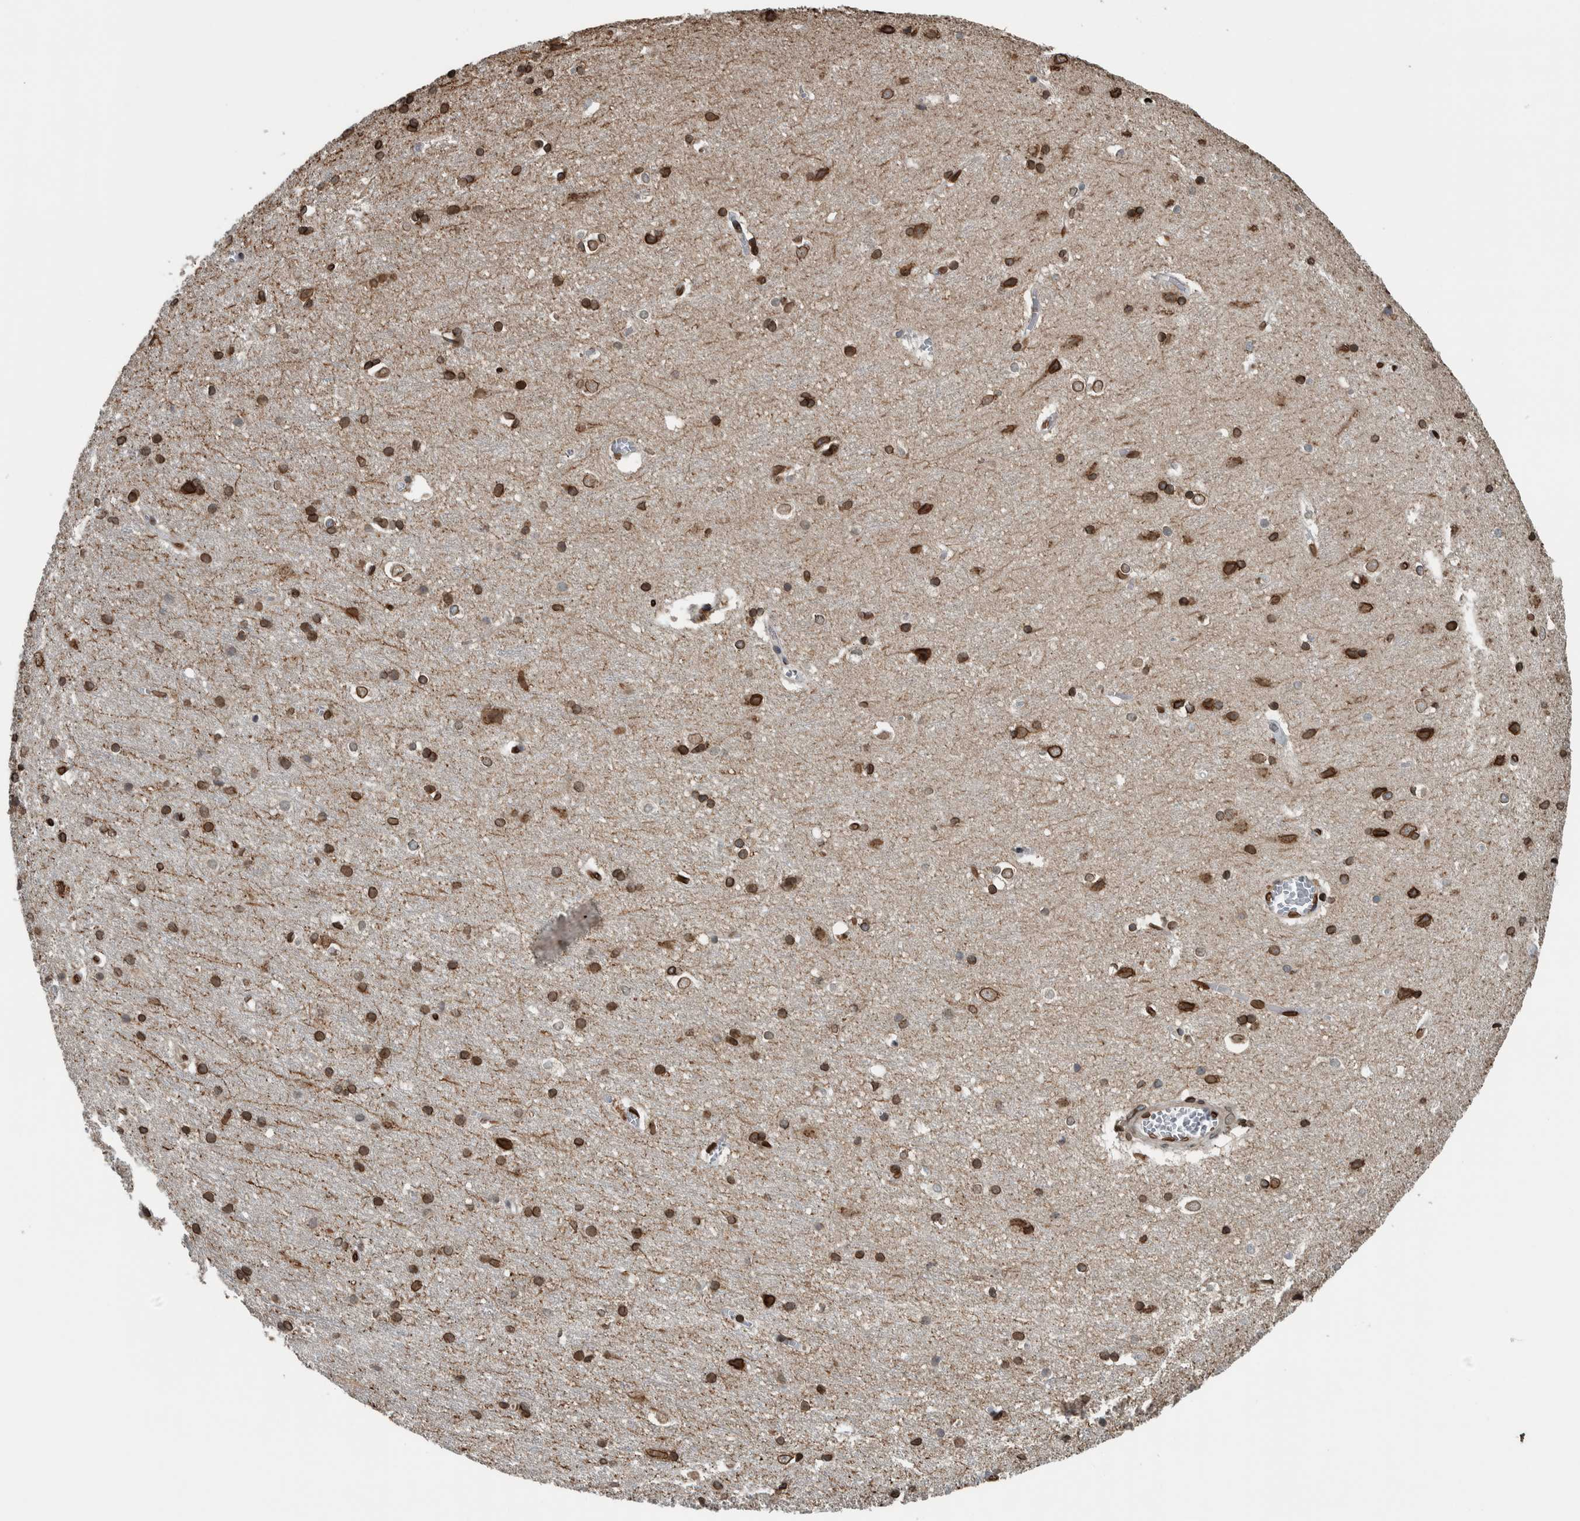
{"staining": {"intensity": "strong", "quantity": ">75%", "location": "cytoplasmic/membranous,nuclear"}, "tissue": "cerebral cortex", "cell_type": "Endothelial cells", "image_type": "normal", "snomed": [{"axis": "morphology", "description": "Normal tissue, NOS"}, {"axis": "topography", "description": "Cerebral cortex"}], "caption": "Immunohistochemistry (DAB (3,3'-diaminobenzidine)) staining of unremarkable cerebral cortex exhibits strong cytoplasmic/membranous,nuclear protein staining in about >75% of endothelial cells. Using DAB (3,3'-diaminobenzidine) (brown) and hematoxylin (blue) stains, captured at high magnification using brightfield microscopy.", "gene": "FAM135B", "patient": {"sex": "male", "age": 54}}